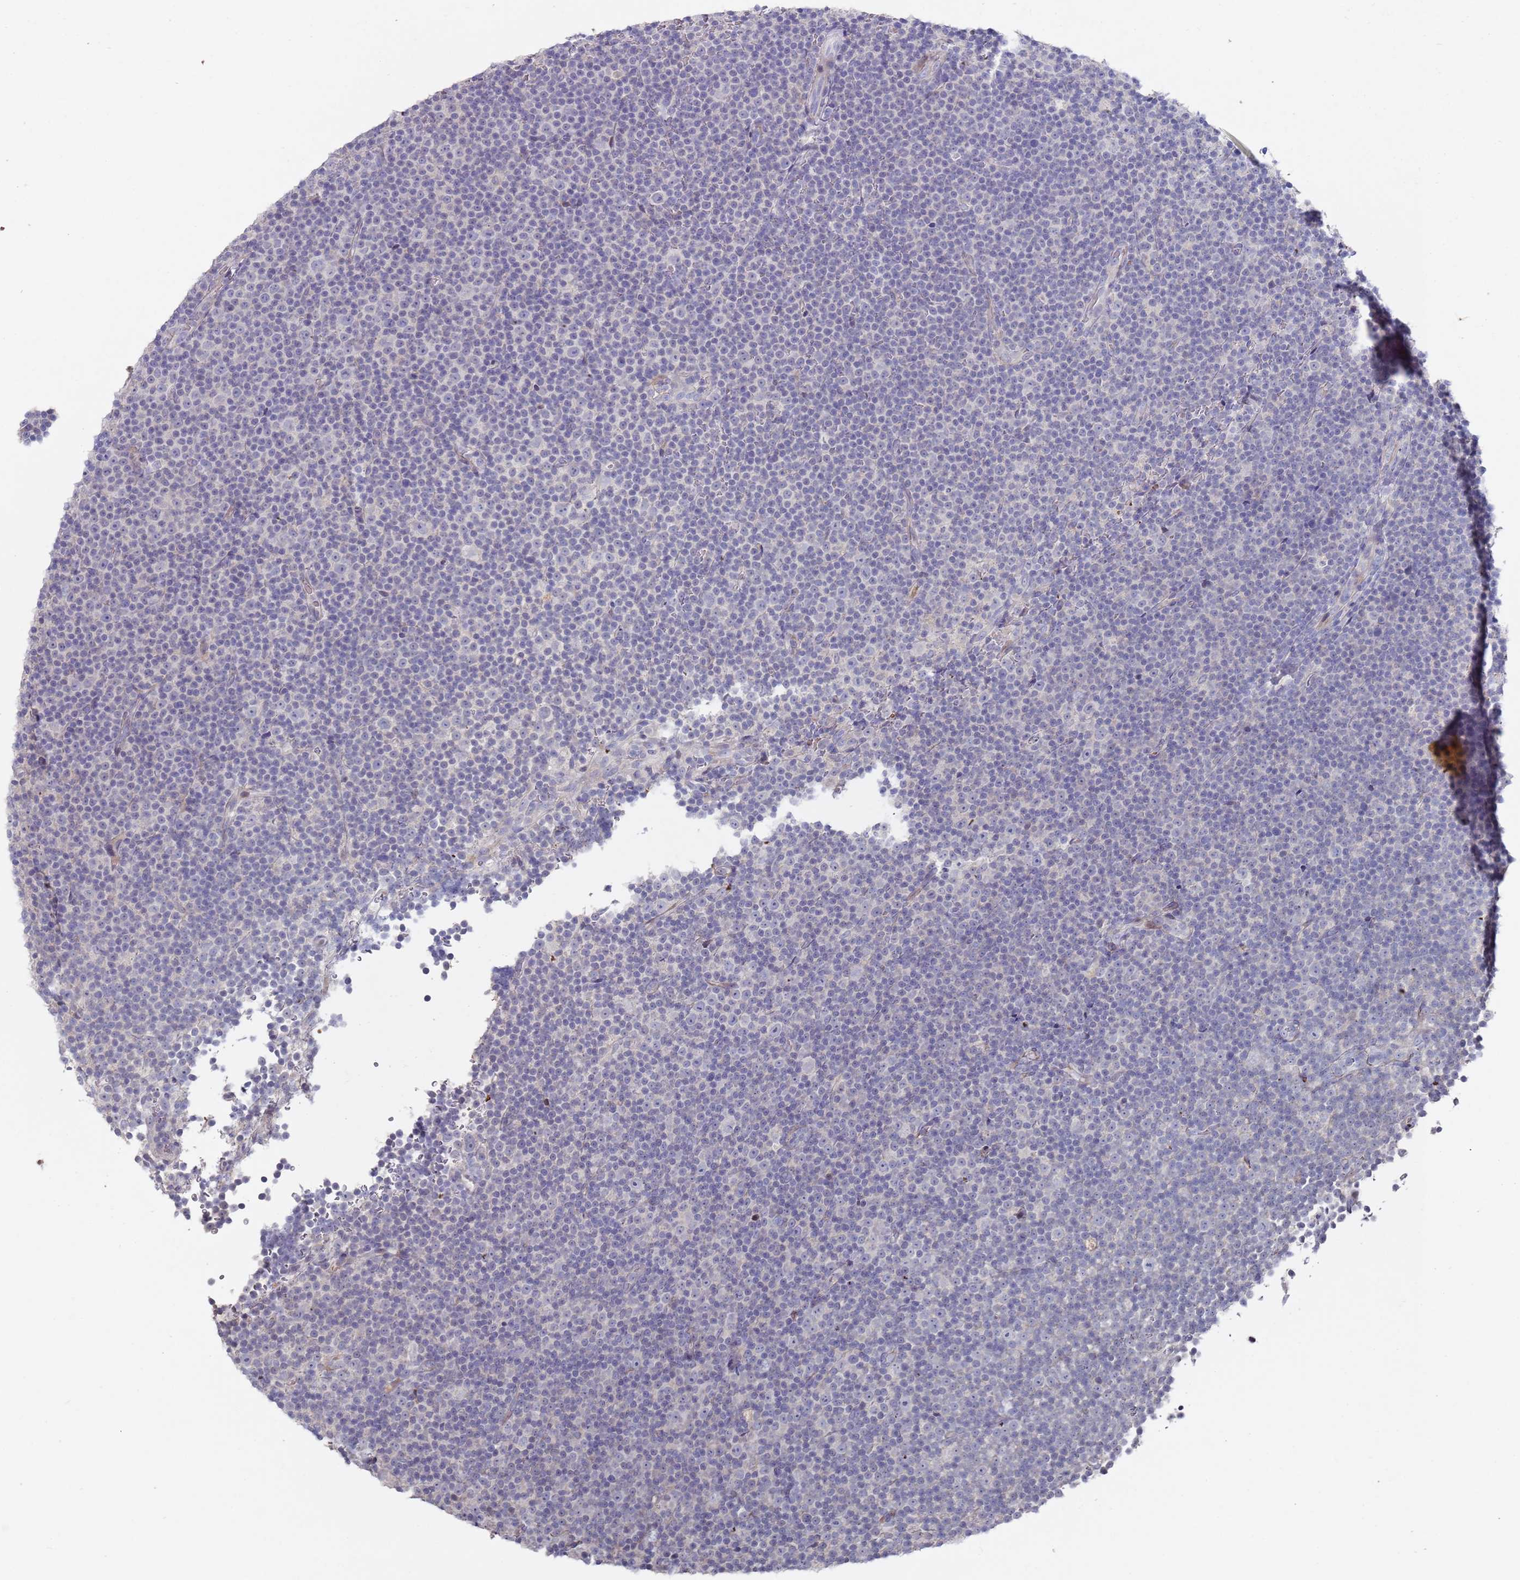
{"staining": {"intensity": "negative", "quantity": "none", "location": "none"}, "tissue": "lymphoma", "cell_type": "Tumor cells", "image_type": "cancer", "snomed": [{"axis": "morphology", "description": "Malignant lymphoma, non-Hodgkin's type, Low grade"}, {"axis": "topography", "description": "Lymph node"}], "caption": "A high-resolution histopathology image shows immunohistochemistry (IHC) staining of malignant lymphoma, non-Hodgkin's type (low-grade), which displays no significant expression in tumor cells.", "gene": "LACC1", "patient": {"sex": "female", "age": 67}}